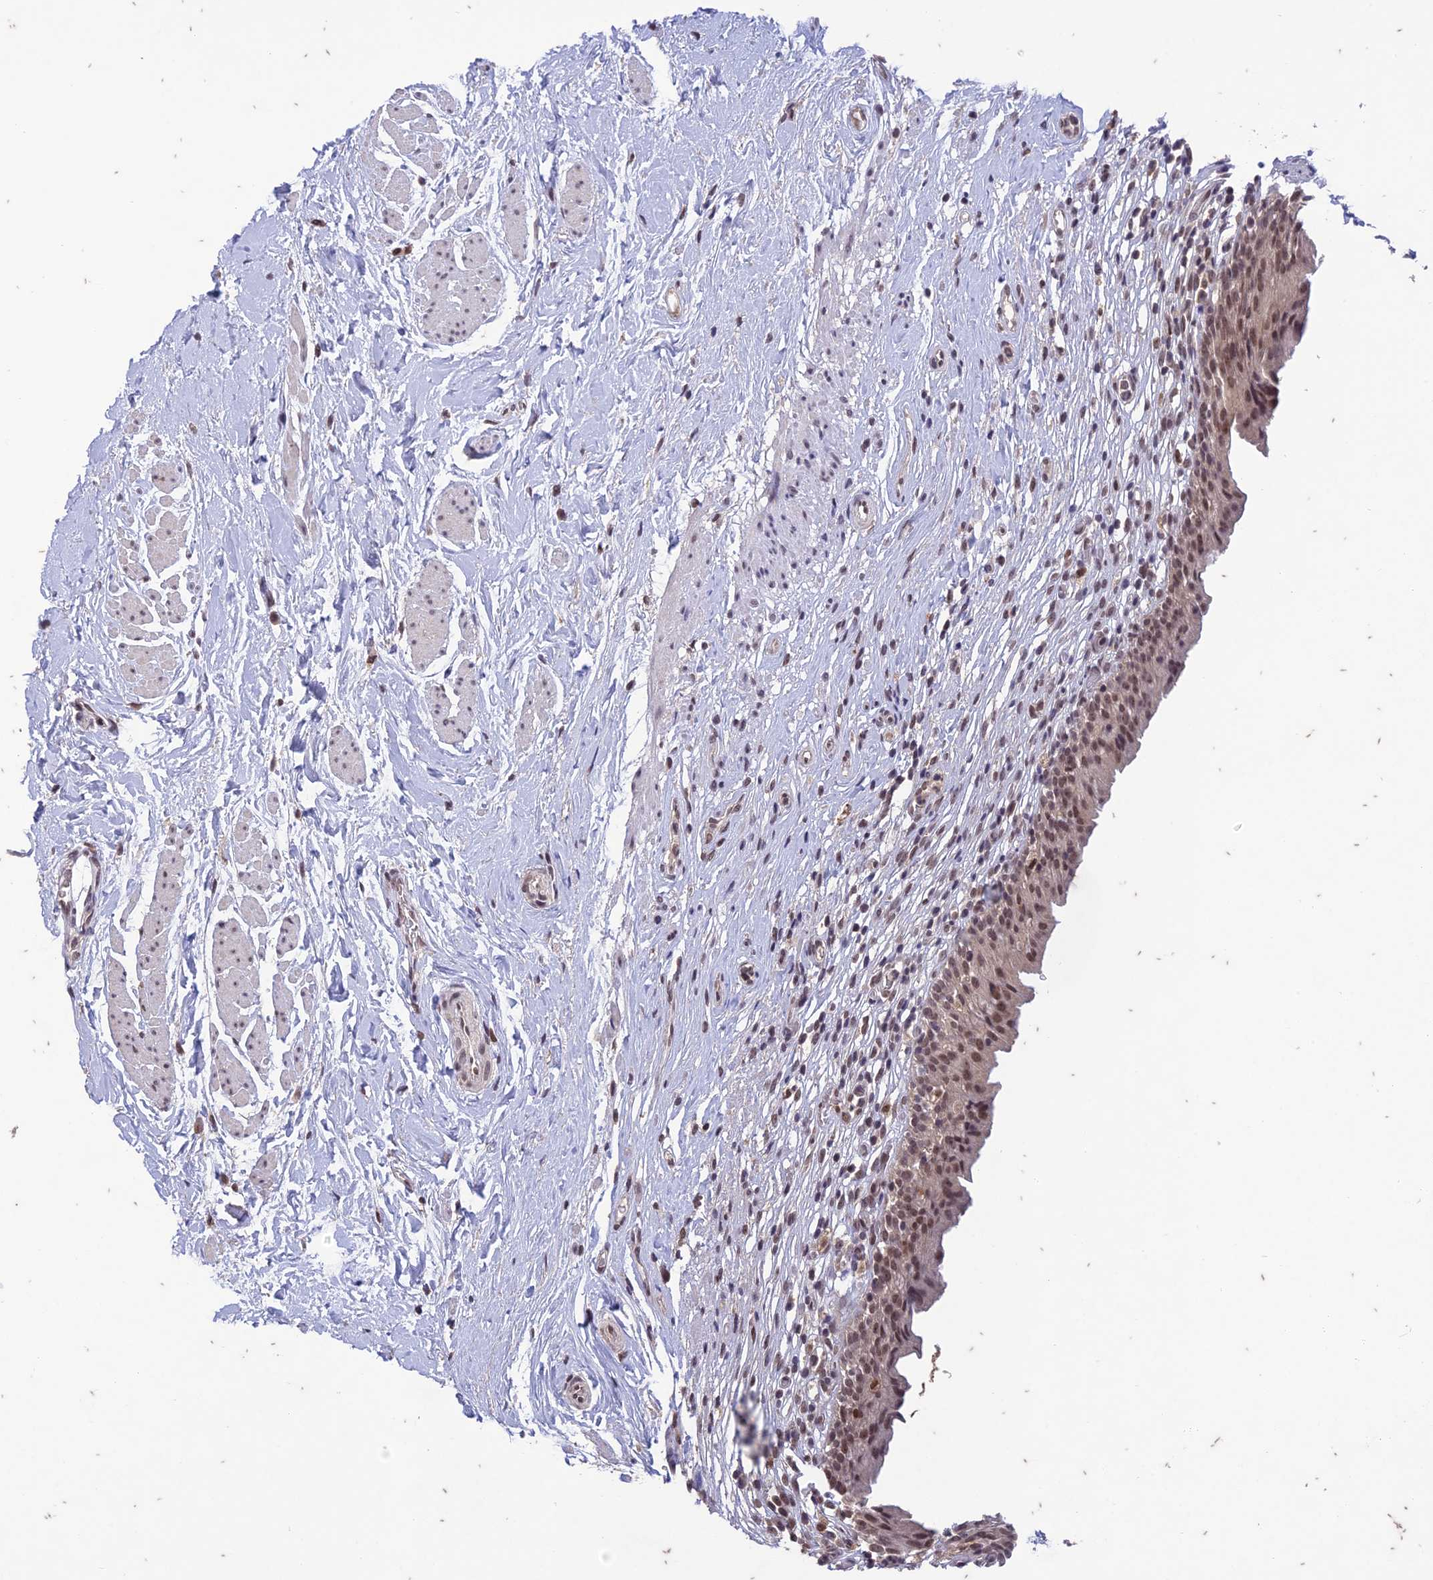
{"staining": {"intensity": "moderate", "quantity": ">75%", "location": "nuclear"}, "tissue": "urinary bladder", "cell_type": "Urothelial cells", "image_type": "normal", "snomed": [{"axis": "morphology", "description": "Normal tissue, NOS"}, {"axis": "morphology", "description": "Inflammation, NOS"}, {"axis": "topography", "description": "Urinary bladder"}], "caption": "The immunohistochemical stain labels moderate nuclear positivity in urothelial cells of unremarkable urinary bladder.", "gene": "POP4", "patient": {"sex": "male", "age": 63}}